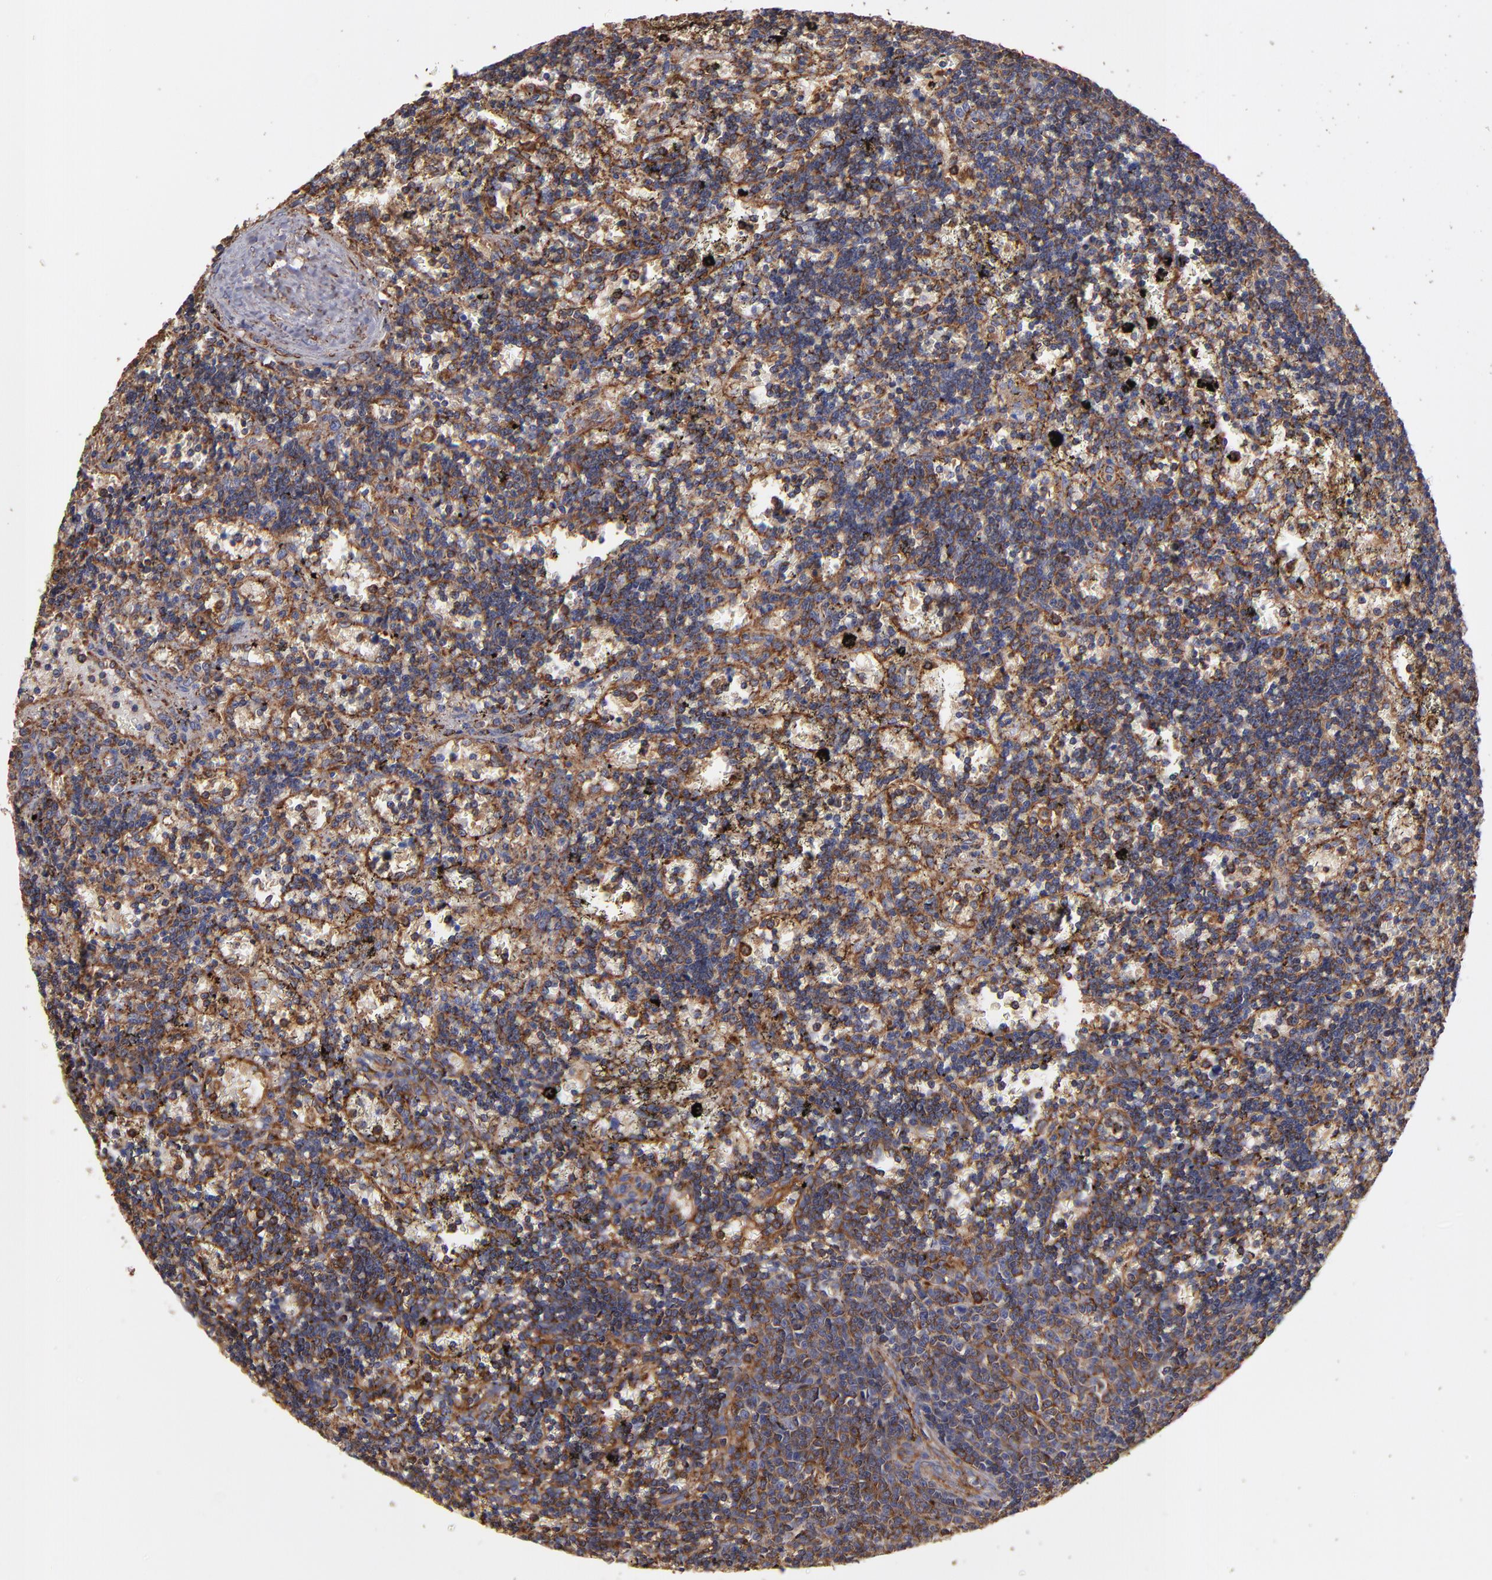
{"staining": {"intensity": "moderate", "quantity": "25%-75%", "location": "cytoplasmic/membranous"}, "tissue": "lymphoma", "cell_type": "Tumor cells", "image_type": "cancer", "snomed": [{"axis": "morphology", "description": "Malignant lymphoma, non-Hodgkin's type, Low grade"}, {"axis": "topography", "description": "Spleen"}], "caption": "Tumor cells demonstrate moderate cytoplasmic/membranous expression in about 25%-75% of cells in lymphoma. (DAB (3,3'-diaminobenzidine) = brown stain, brightfield microscopy at high magnification).", "gene": "MVP", "patient": {"sex": "male", "age": 60}}